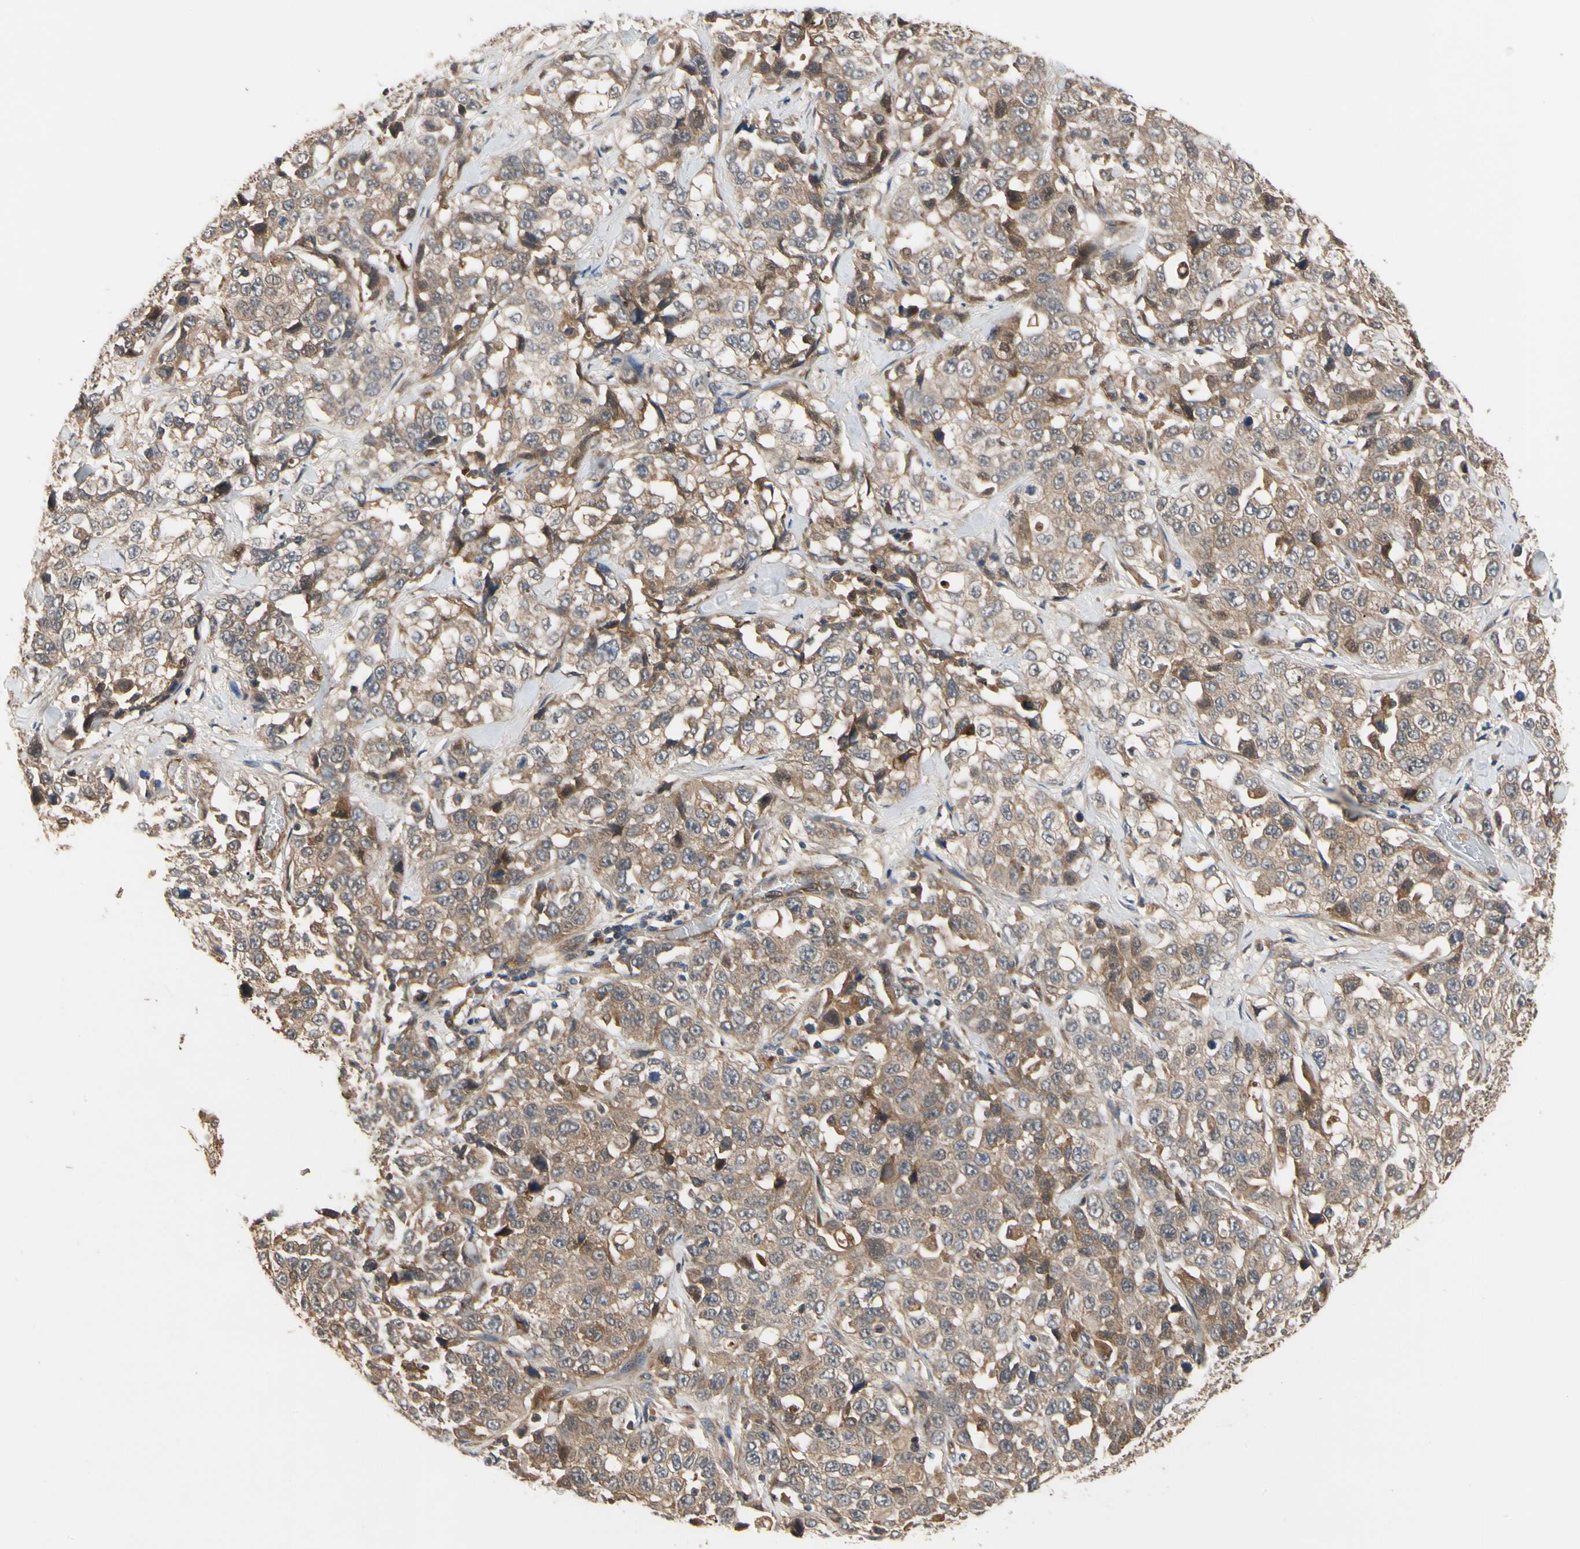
{"staining": {"intensity": "moderate", "quantity": ">75%", "location": "cytoplasmic/membranous"}, "tissue": "stomach cancer", "cell_type": "Tumor cells", "image_type": "cancer", "snomed": [{"axis": "morphology", "description": "Normal tissue, NOS"}, {"axis": "morphology", "description": "Adenocarcinoma, NOS"}, {"axis": "topography", "description": "Stomach"}], "caption": "This micrograph shows immunohistochemistry (IHC) staining of human stomach adenocarcinoma, with medium moderate cytoplasmic/membranous positivity in approximately >75% of tumor cells.", "gene": "CYTIP", "patient": {"sex": "male", "age": 48}}